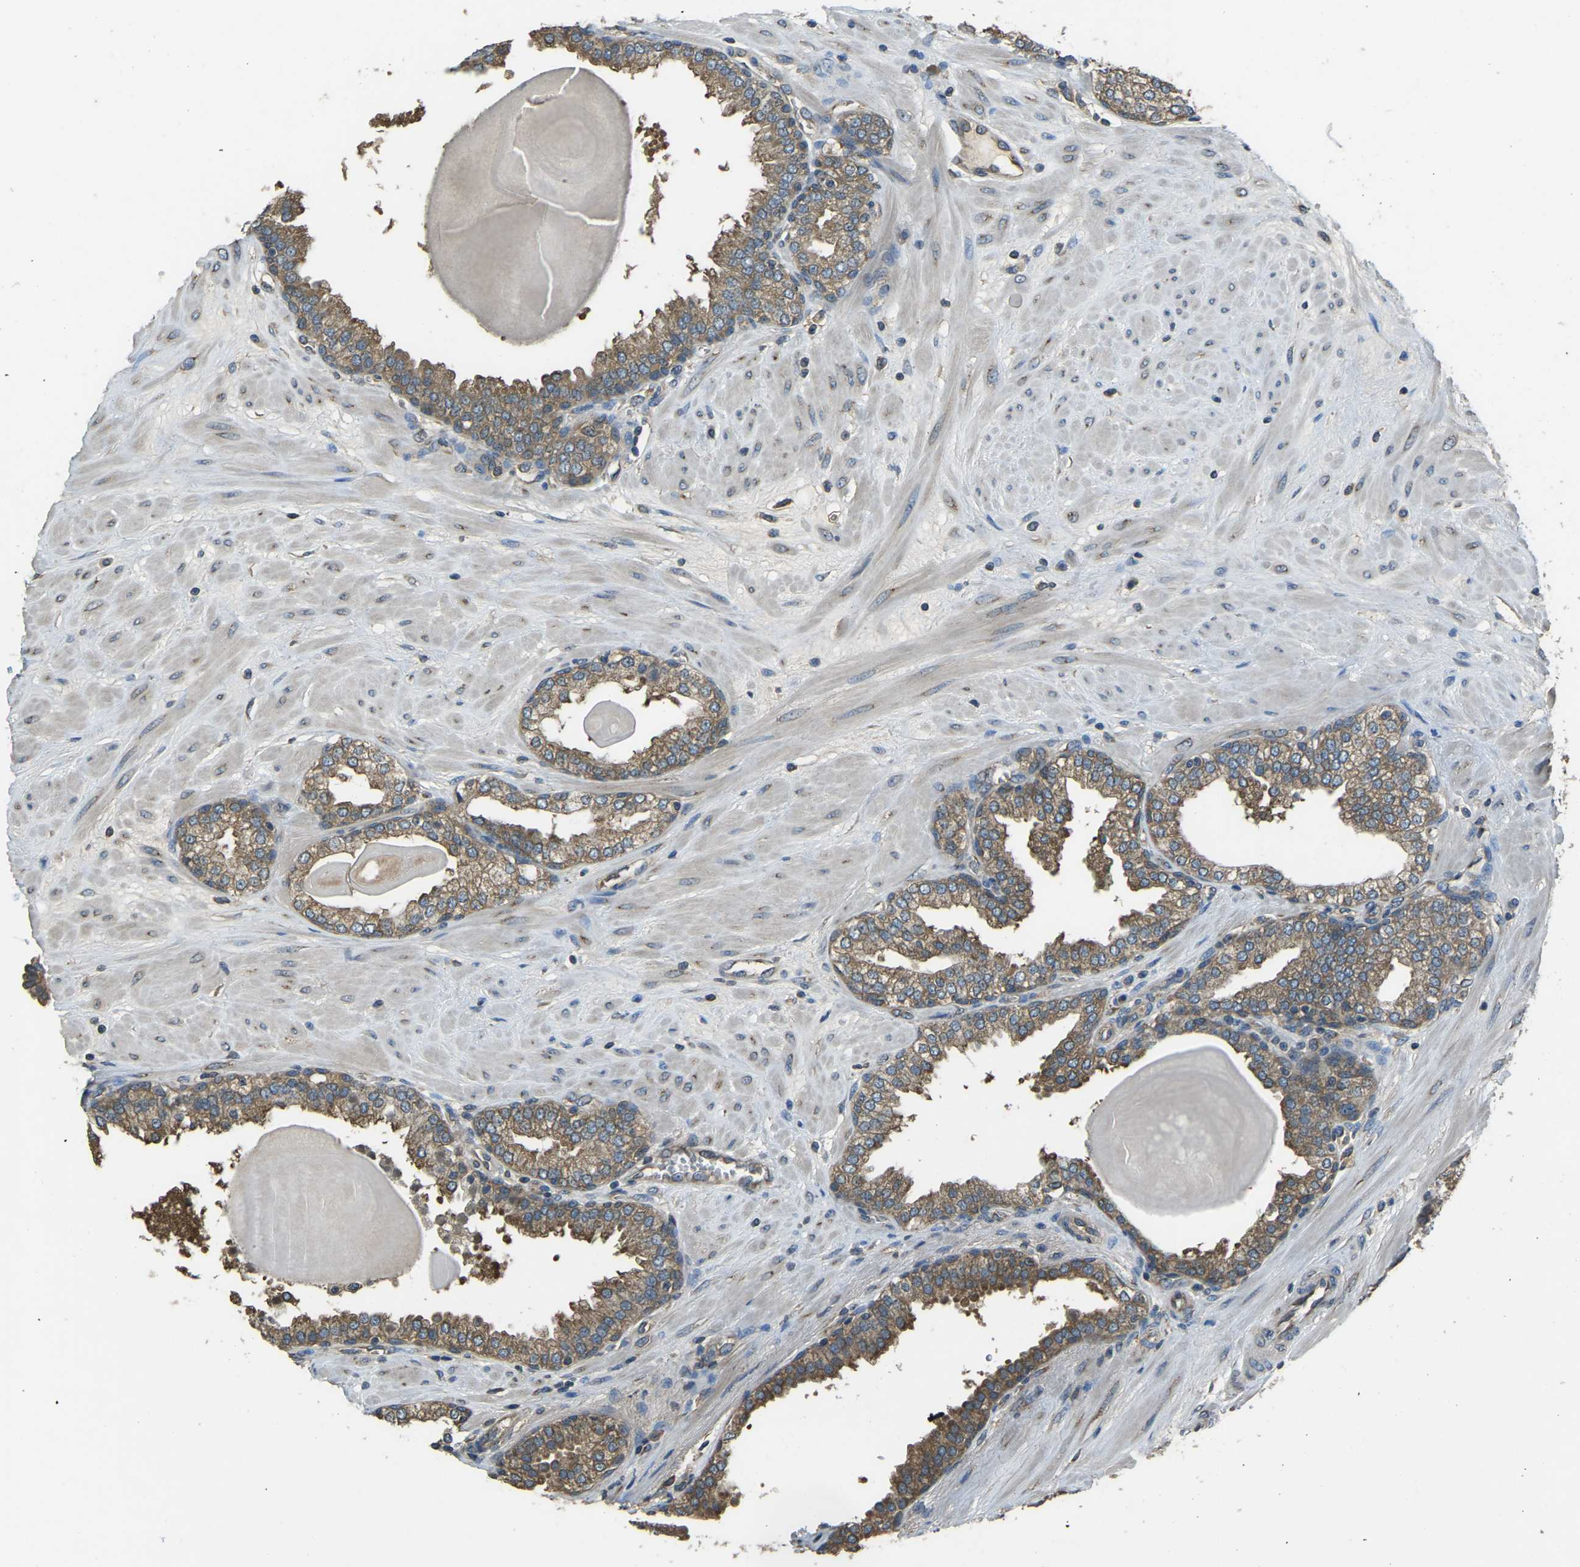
{"staining": {"intensity": "moderate", "quantity": ">75%", "location": "cytoplasmic/membranous"}, "tissue": "prostate", "cell_type": "Glandular cells", "image_type": "normal", "snomed": [{"axis": "morphology", "description": "Normal tissue, NOS"}, {"axis": "topography", "description": "Prostate"}], "caption": "Benign prostate reveals moderate cytoplasmic/membranous positivity in approximately >75% of glandular cells.", "gene": "AIMP1", "patient": {"sex": "male", "age": 51}}